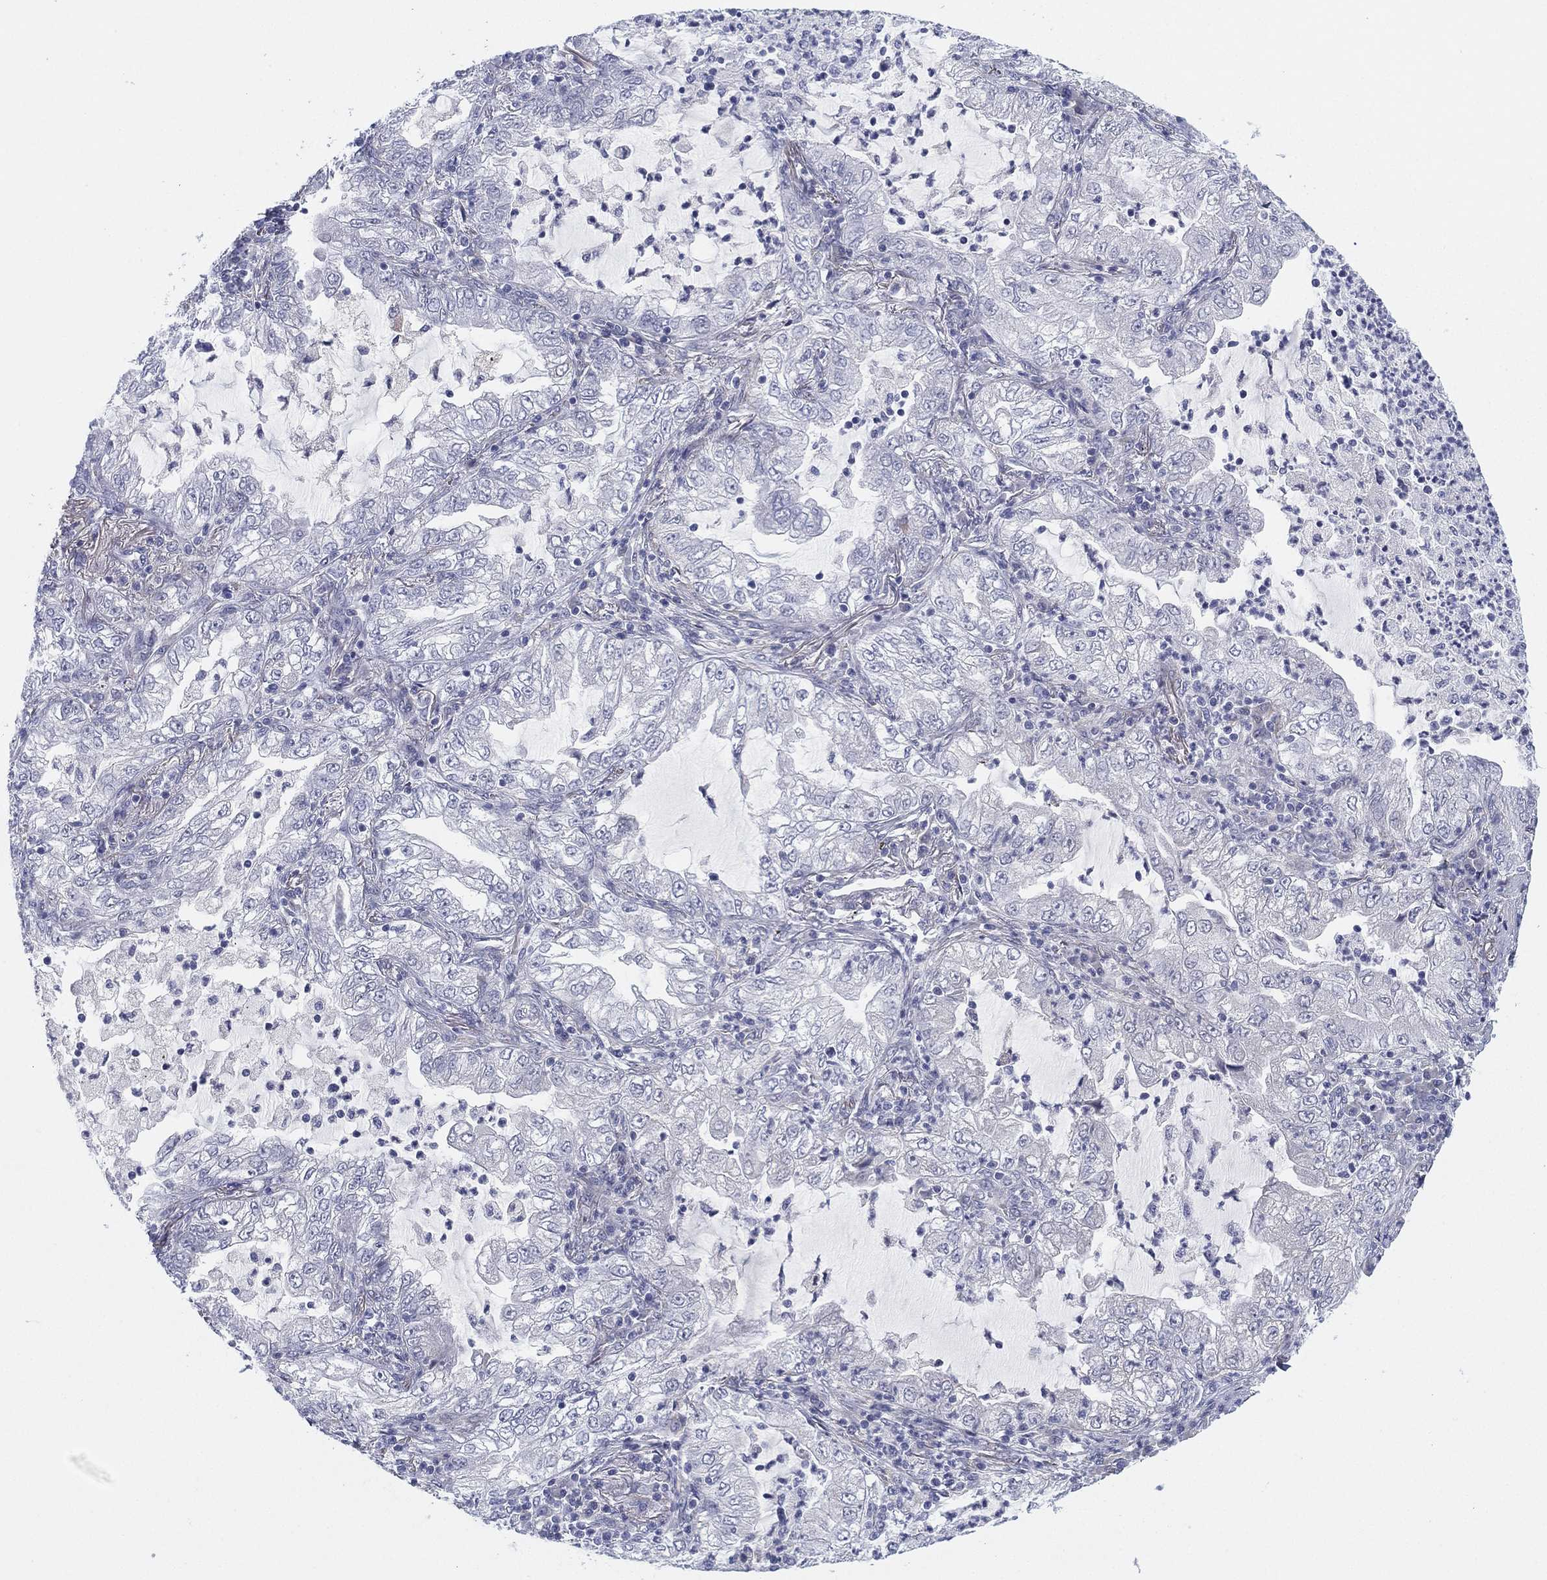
{"staining": {"intensity": "strong", "quantity": "<25%", "location": "cytoplasmic/membranous"}, "tissue": "lung cancer", "cell_type": "Tumor cells", "image_type": "cancer", "snomed": [{"axis": "morphology", "description": "Adenocarcinoma, NOS"}, {"axis": "topography", "description": "Lung"}], "caption": "A brown stain labels strong cytoplasmic/membranous staining of a protein in adenocarcinoma (lung) tumor cells. (DAB (3,3'-diaminobenzidine) IHC with brightfield microscopy, high magnification).", "gene": "MLF1", "patient": {"sex": "female", "age": 73}}